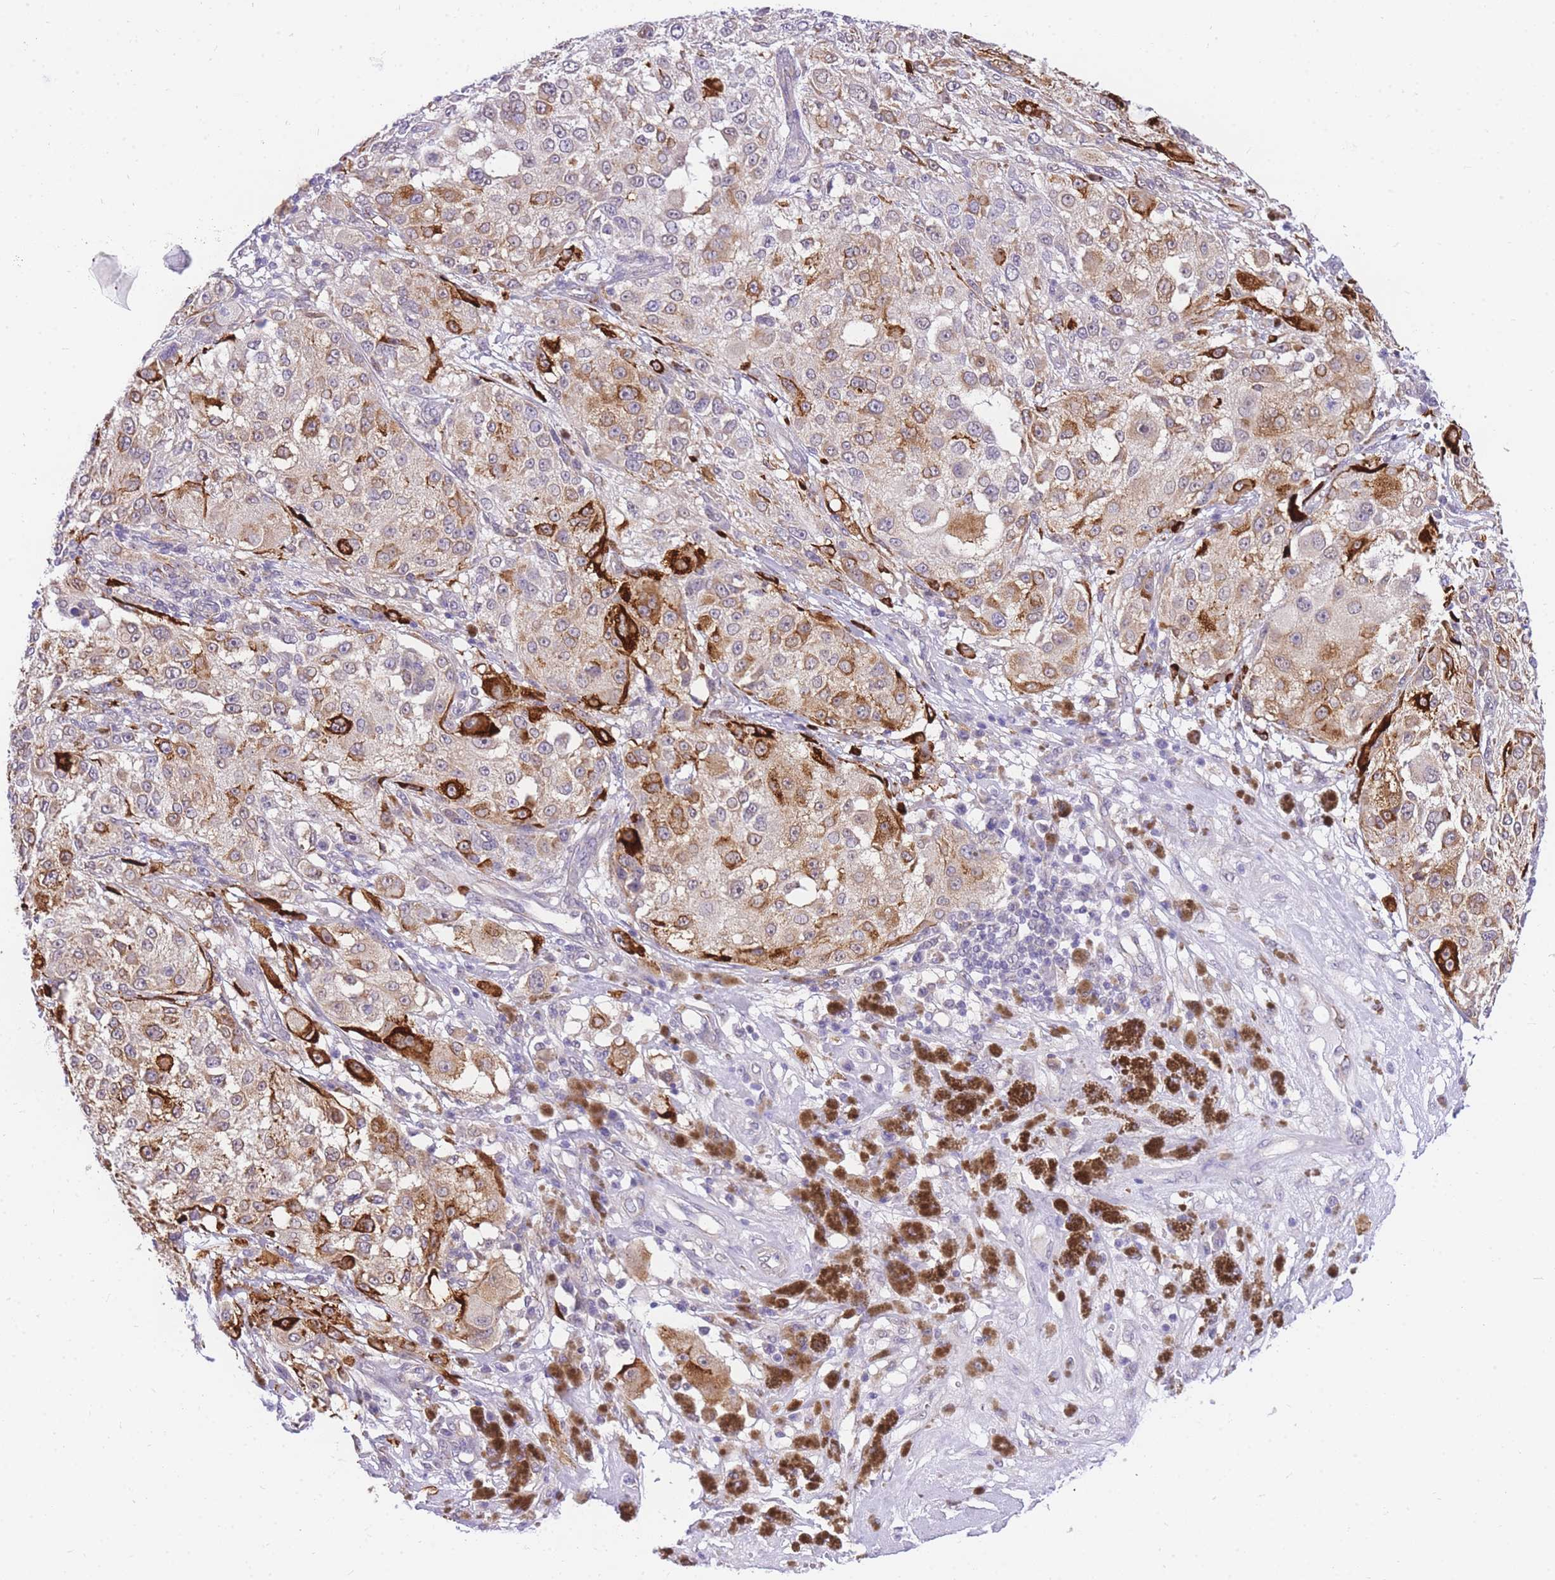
{"staining": {"intensity": "moderate", "quantity": "25%-75%", "location": "cytoplasmic/membranous"}, "tissue": "melanoma", "cell_type": "Tumor cells", "image_type": "cancer", "snomed": [{"axis": "morphology", "description": "Necrosis, NOS"}, {"axis": "morphology", "description": "Malignant melanoma, NOS"}, {"axis": "topography", "description": "Skin"}], "caption": "A brown stain shows moderate cytoplasmic/membranous staining of a protein in human melanoma tumor cells.", "gene": "S100PBP", "patient": {"sex": "female", "age": 87}}